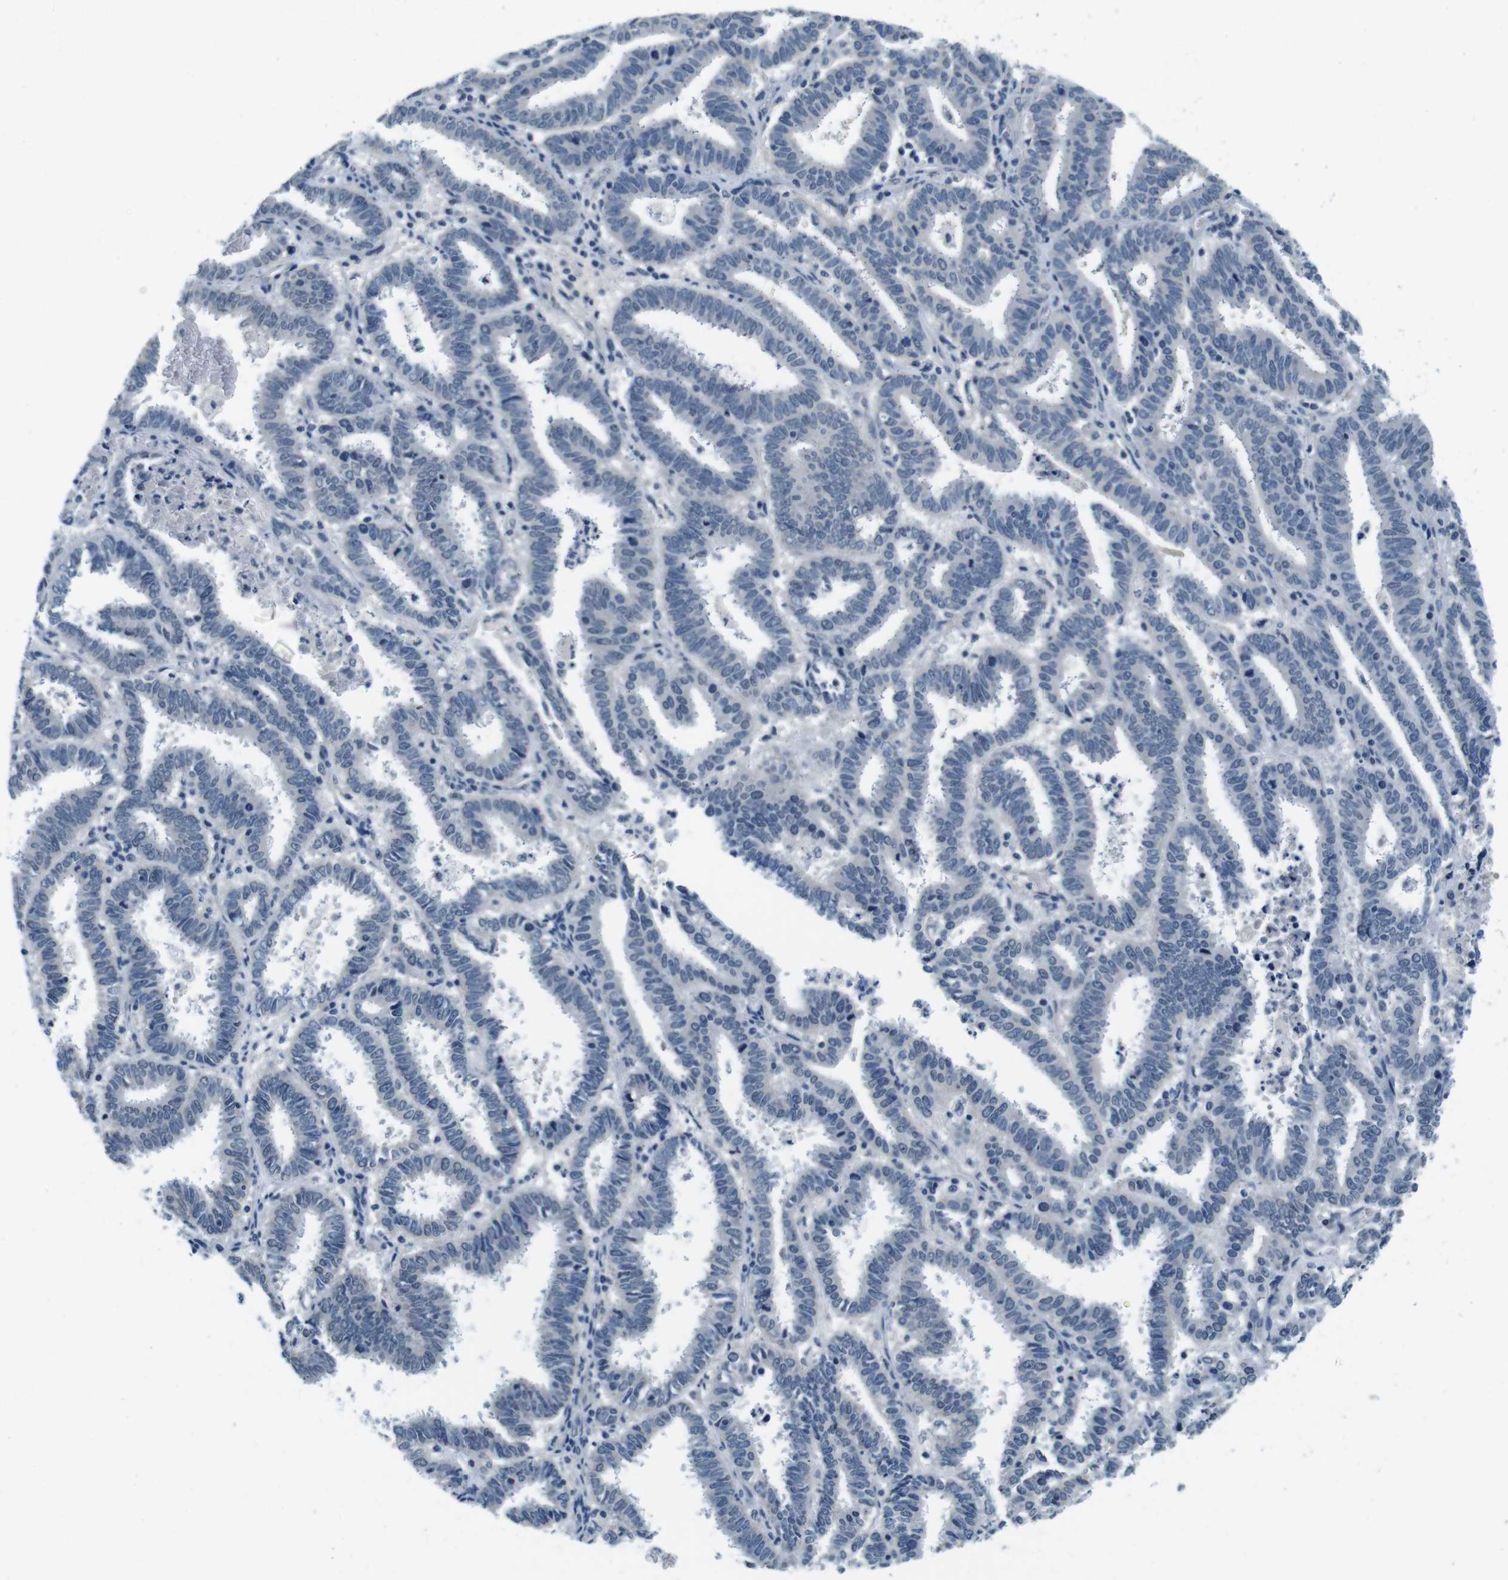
{"staining": {"intensity": "negative", "quantity": "none", "location": "none"}, "tissue": "endometrial cancer", "cell_type": "Tumor cells", "image_type": "cancer", "snomed": [{"axis": "morphology", "description": "Adenocarcinoma, NOS"}, {"axis": "topography", "description": "Uterus"}], "caption": "Endometrial cancer was stained to show a protein in brown. There is no significant positivity in tumor cells.", "gene": "DTNA", "patient": {"sex": "female", "age": 83}}